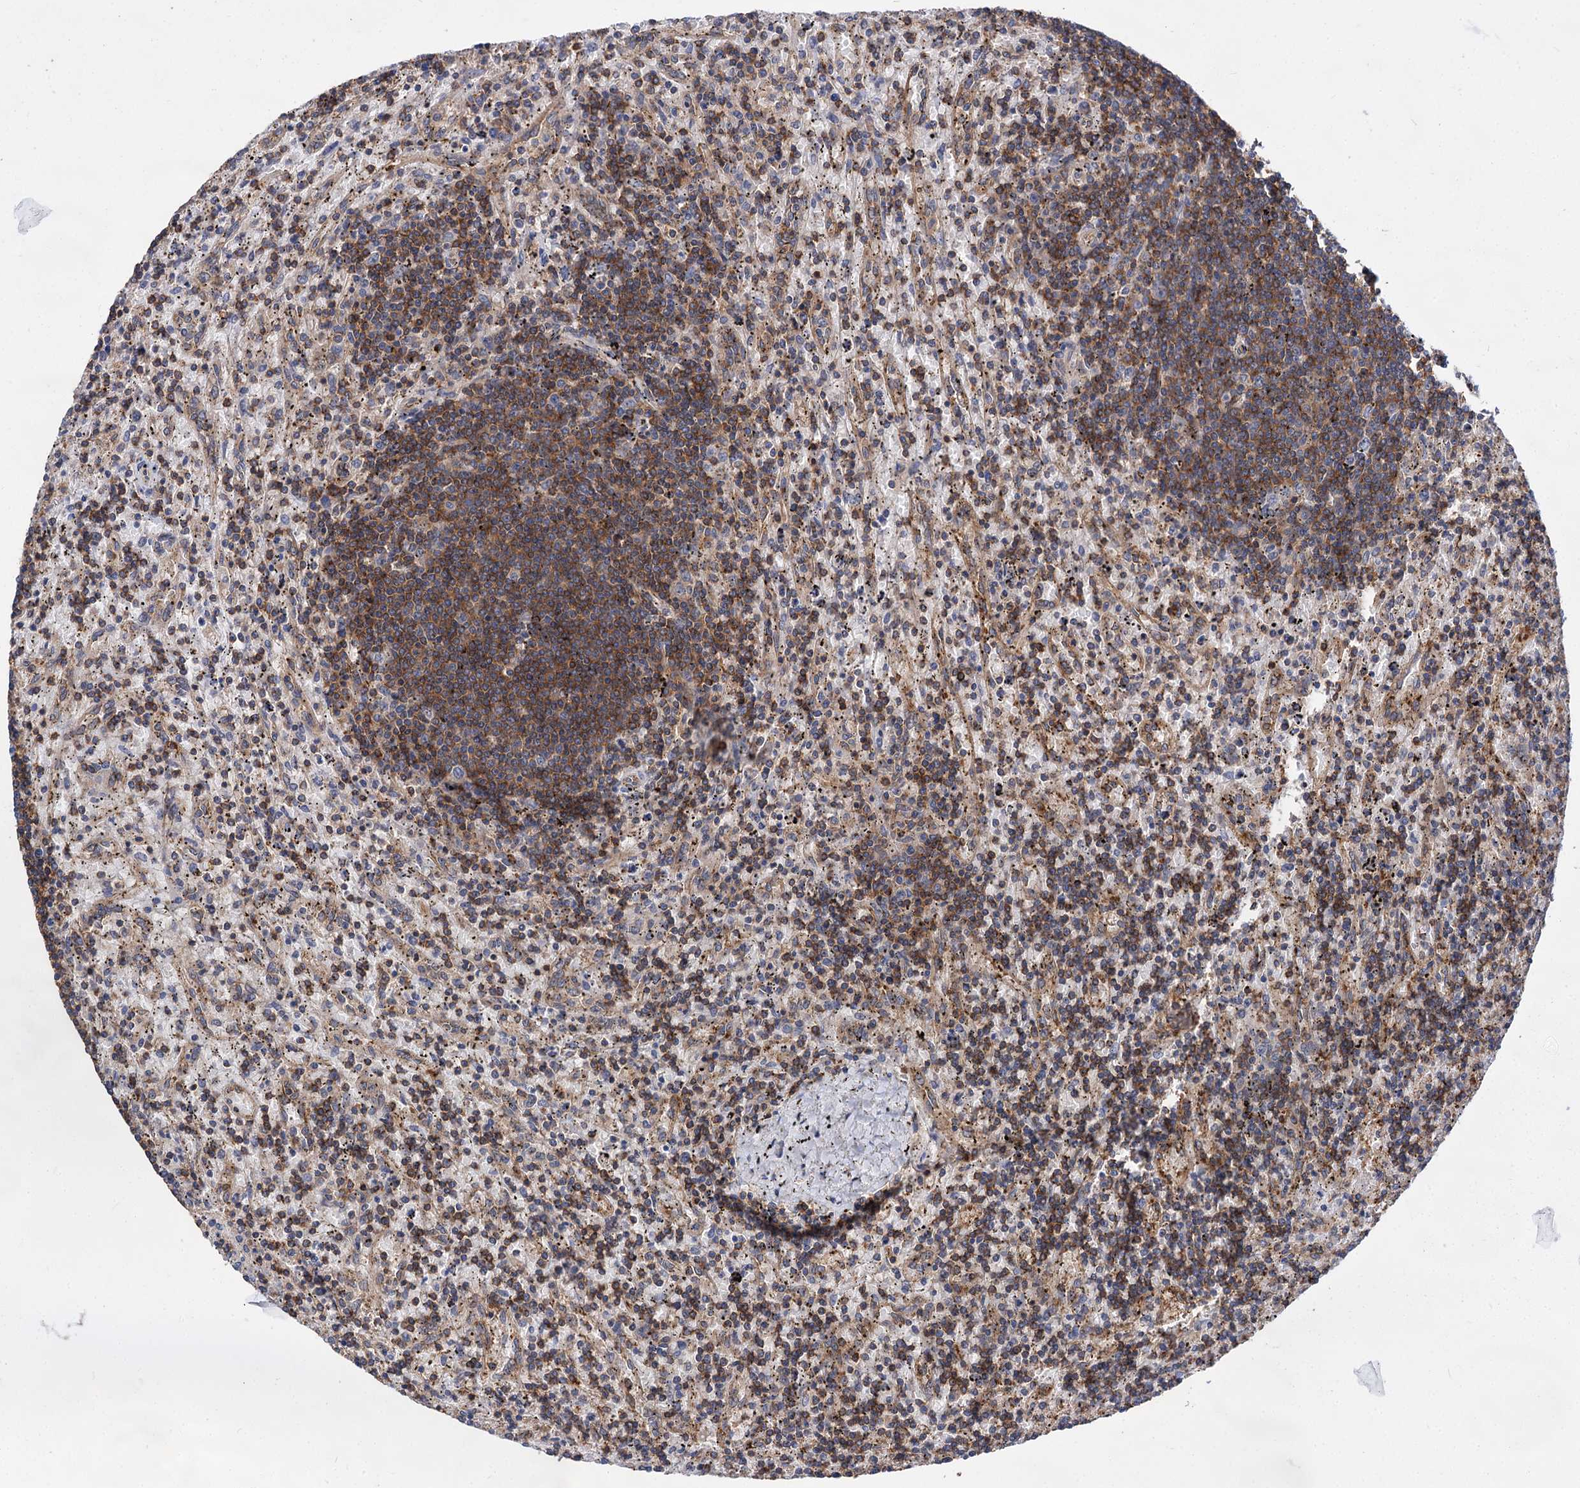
{"staining": {"intensity": "moderate", "quantity": "25%-75%", "location": "cytoplasmic/membranous"}, "tissue": "lymphoma", "cell_type": "Tumor cells", "image_type": "cancer", "snomed": [{"axis": "morphology", "description": "Malignant lymphoma, non-Hodgkin's type, Low grade"}, {"axis": "topography", "description": "Spleen"}], "caption": "Human lymphoma stained with a brown dye displays moderate cytoplasmic/membranous positive positivity in about 25%-75% of tumor cells.", "gene": "PACS1", "patient": {"sex": "male", "age": 76}}